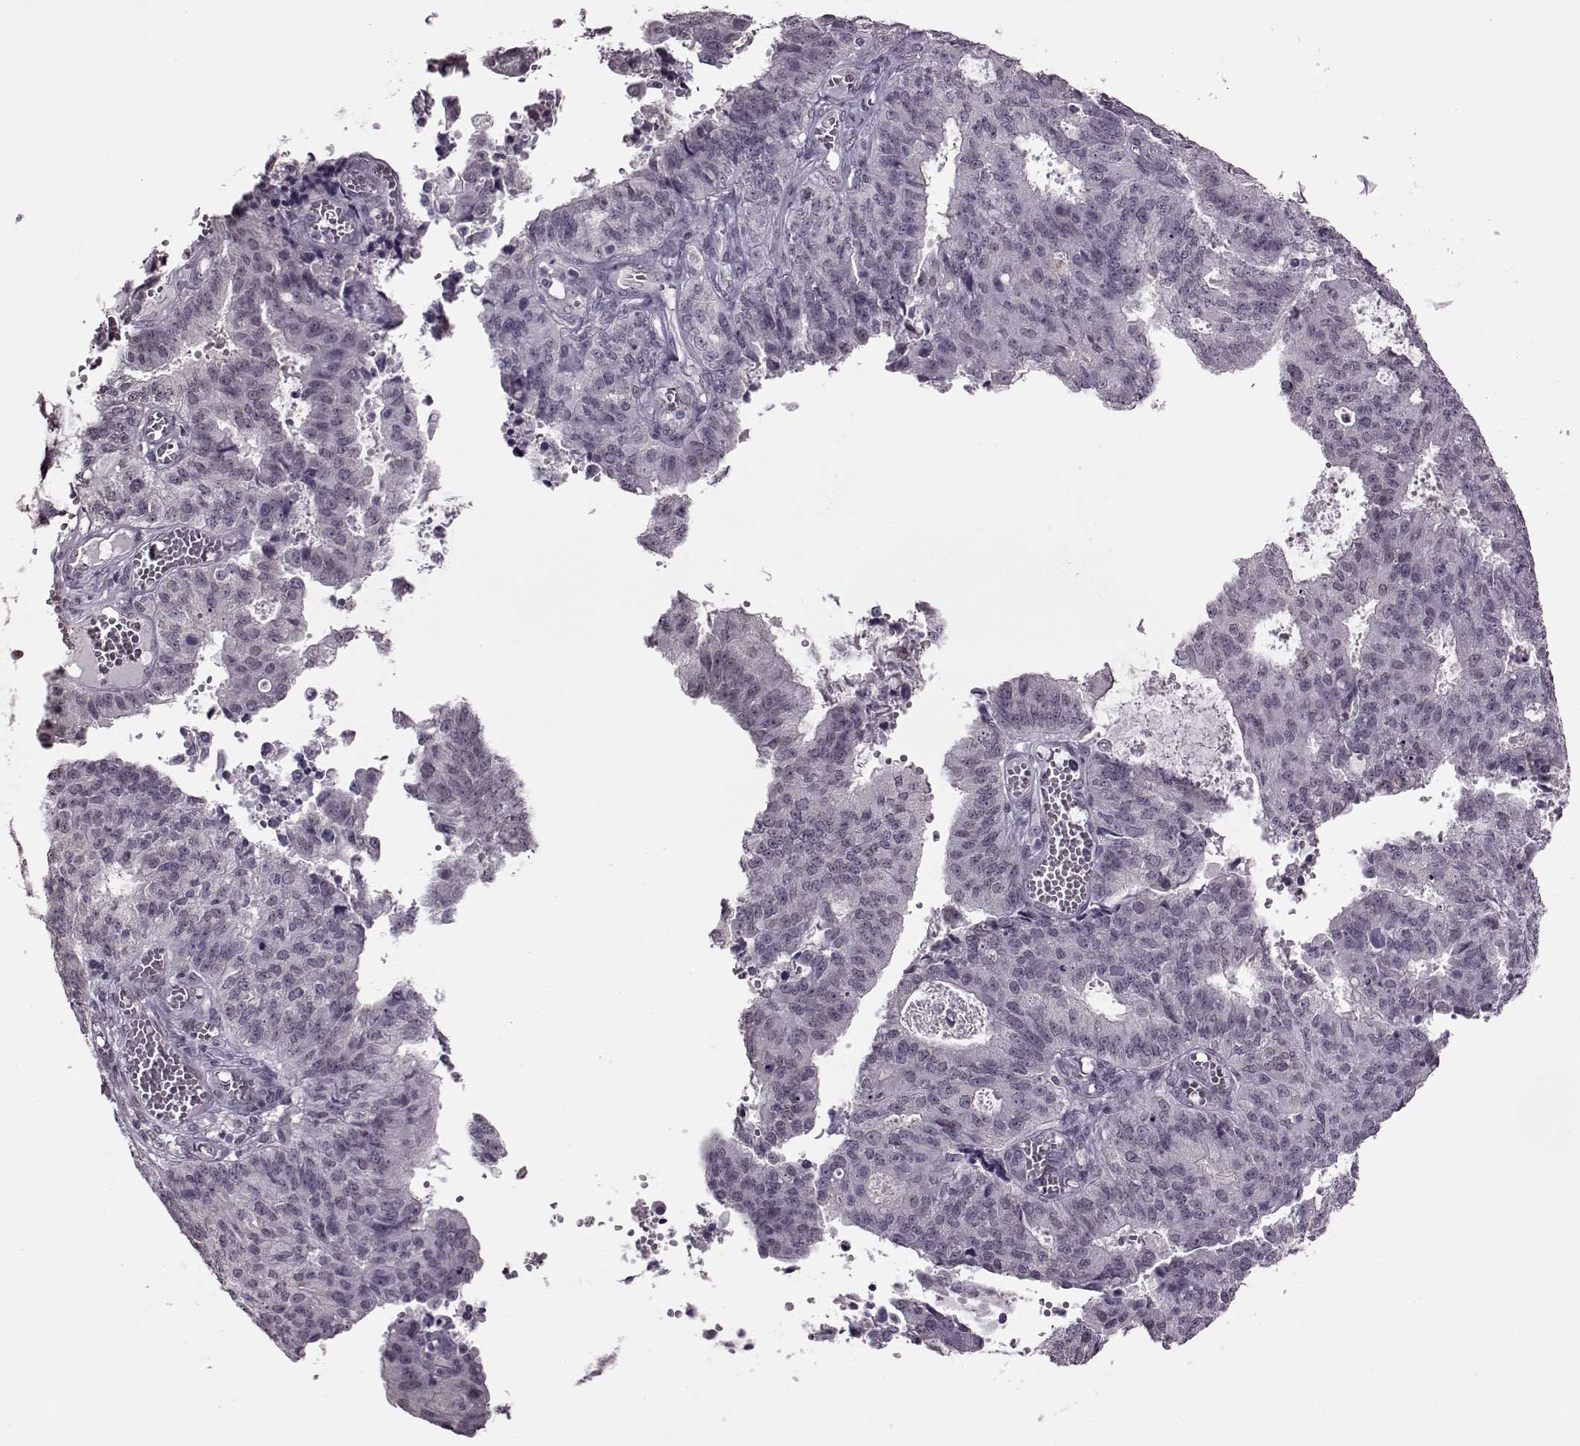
{"staining": {"intensity": "negative", "quantity": "none", "location": "none"}, "tissue": "endometrial cancer", "cell_type": "Tumor cells", "image_type": "cancer", "snomed": [{"axis": "morphology", "description": "Adenocarcinoma, NOS"}, {"axis": "topography", "description": "Endometrium"}], "caption": "There is no significant staining in tumor cells of endometrial cancer.", "gene": "STX1B", "patient": {"sex": "female", "age": 82}}